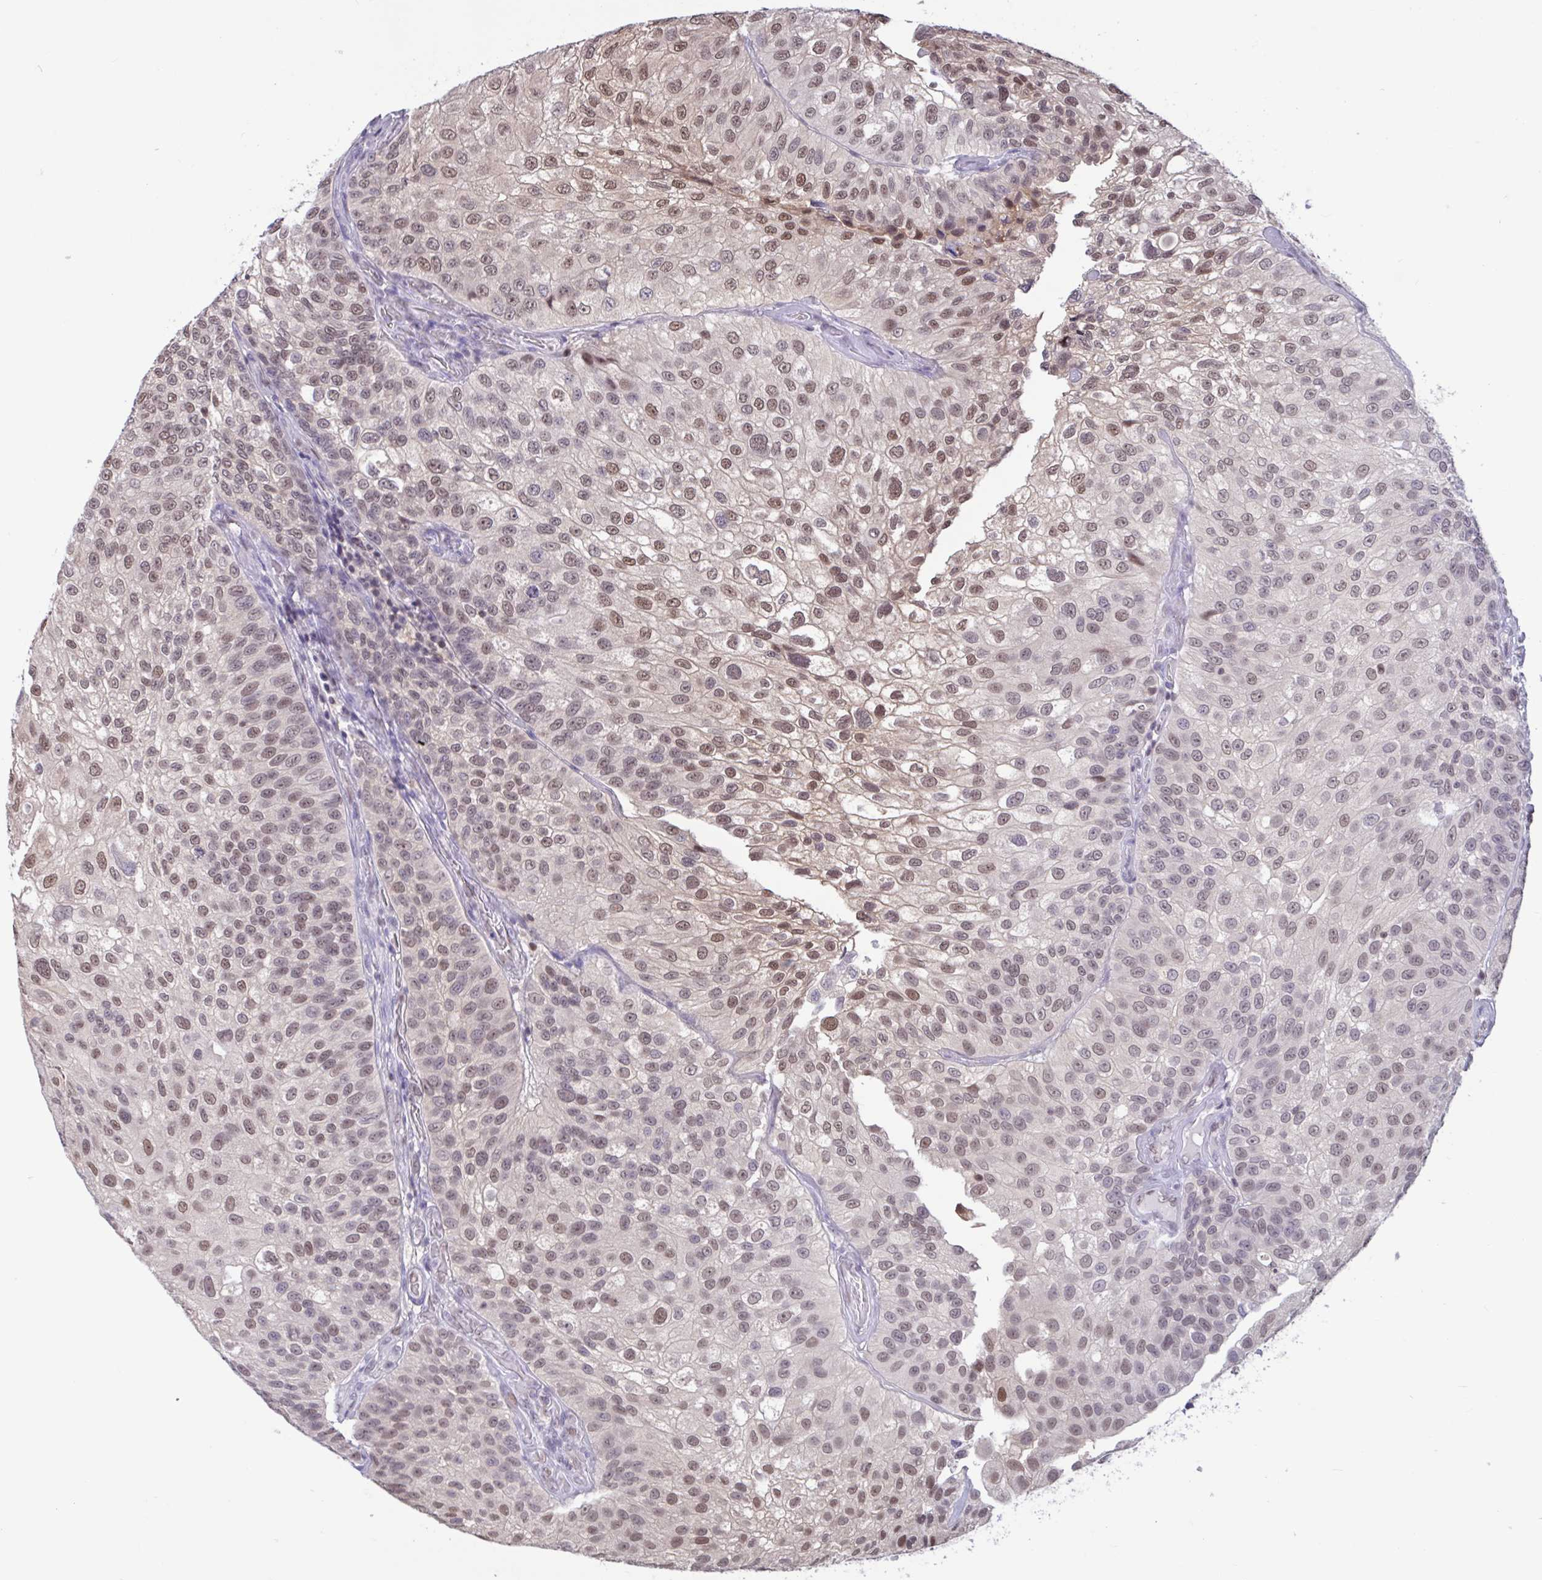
{"staining": {"intensity": "moderate", "quantity": "25%-75%", "location": "nuclear"}, "tissue": "urothelial cancer", "cell_type": "Tumor cells", "image_type": "cancer", "snomed": [{"axis": "morphology", "description": "Urothelial carcinoma, NOS"}, {"axis": "topography", "description": "Urinary bladder"}], "caption": "Transitional cell carcinoma stained with DAB (3,3'-diaminobenzidine) immunohistochemistry demonstrates medium levels of moderate nuclear expression in approximately 25%-75% of tumor cells. The protein is shown in brown color, while the nuclei are stained blue.", "gene": "RBL1", "patient": {"sex": "male", "age": 87}}